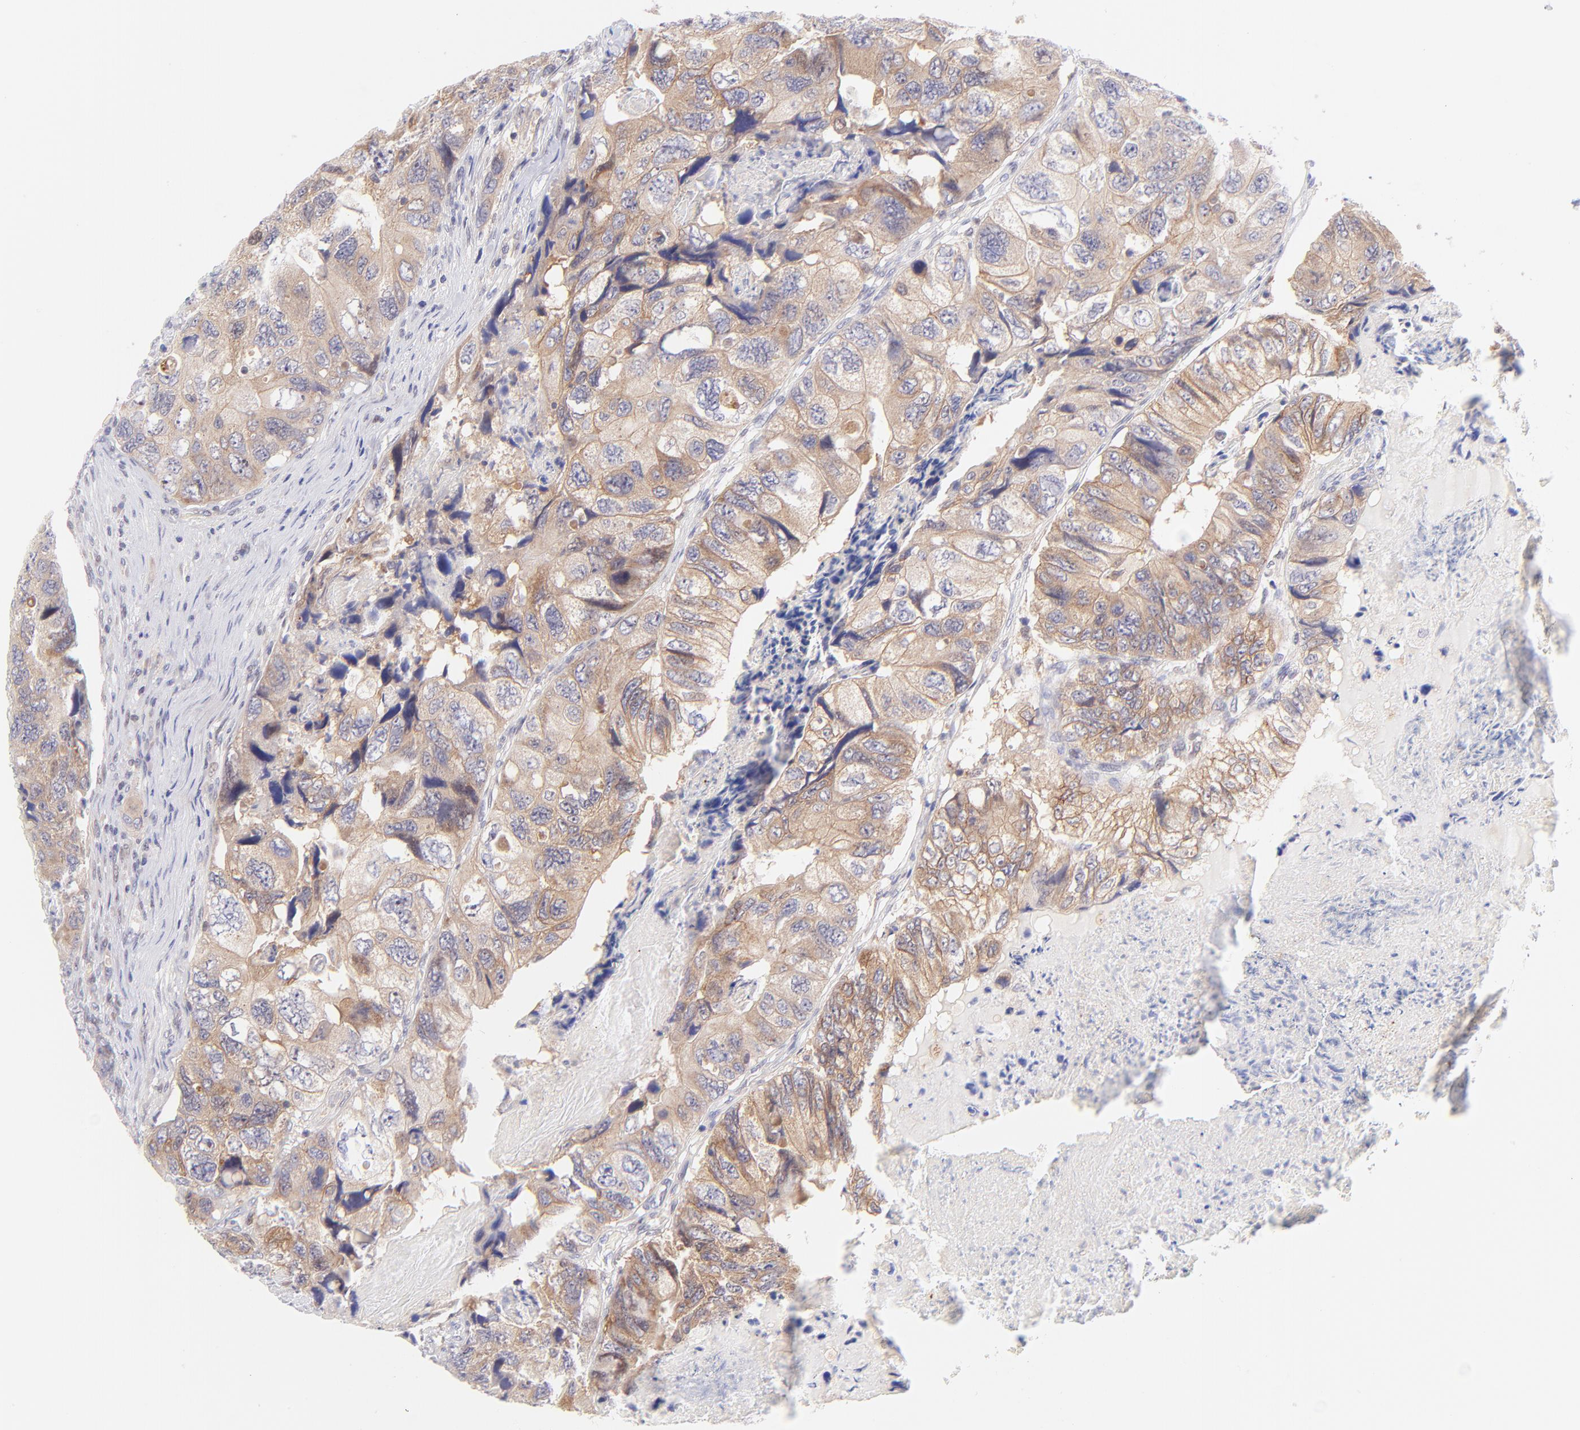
{"staining": {"intensity": "weak", "quantity": ">75%", "location": "cytoplasmic/membranous"}, "tissue": "colorectal cancer", "cell_type": "Tumor cells", "image_type": "cancer", "snomed": [{"axis": "morphology", "description": "Adenocarcinoma, NOS"}, {"axis": "topography", "description": "Rectum"}], "caption": "A high-resolution image shows IHC staining of colorectal cancer (adenocarcinoma), which reveals weak cytoplasmic/membranous positivity in approximately >75% of tumor cells.", "gene": "PBDC1", "patient": {"sex": "female", "age": 82}}